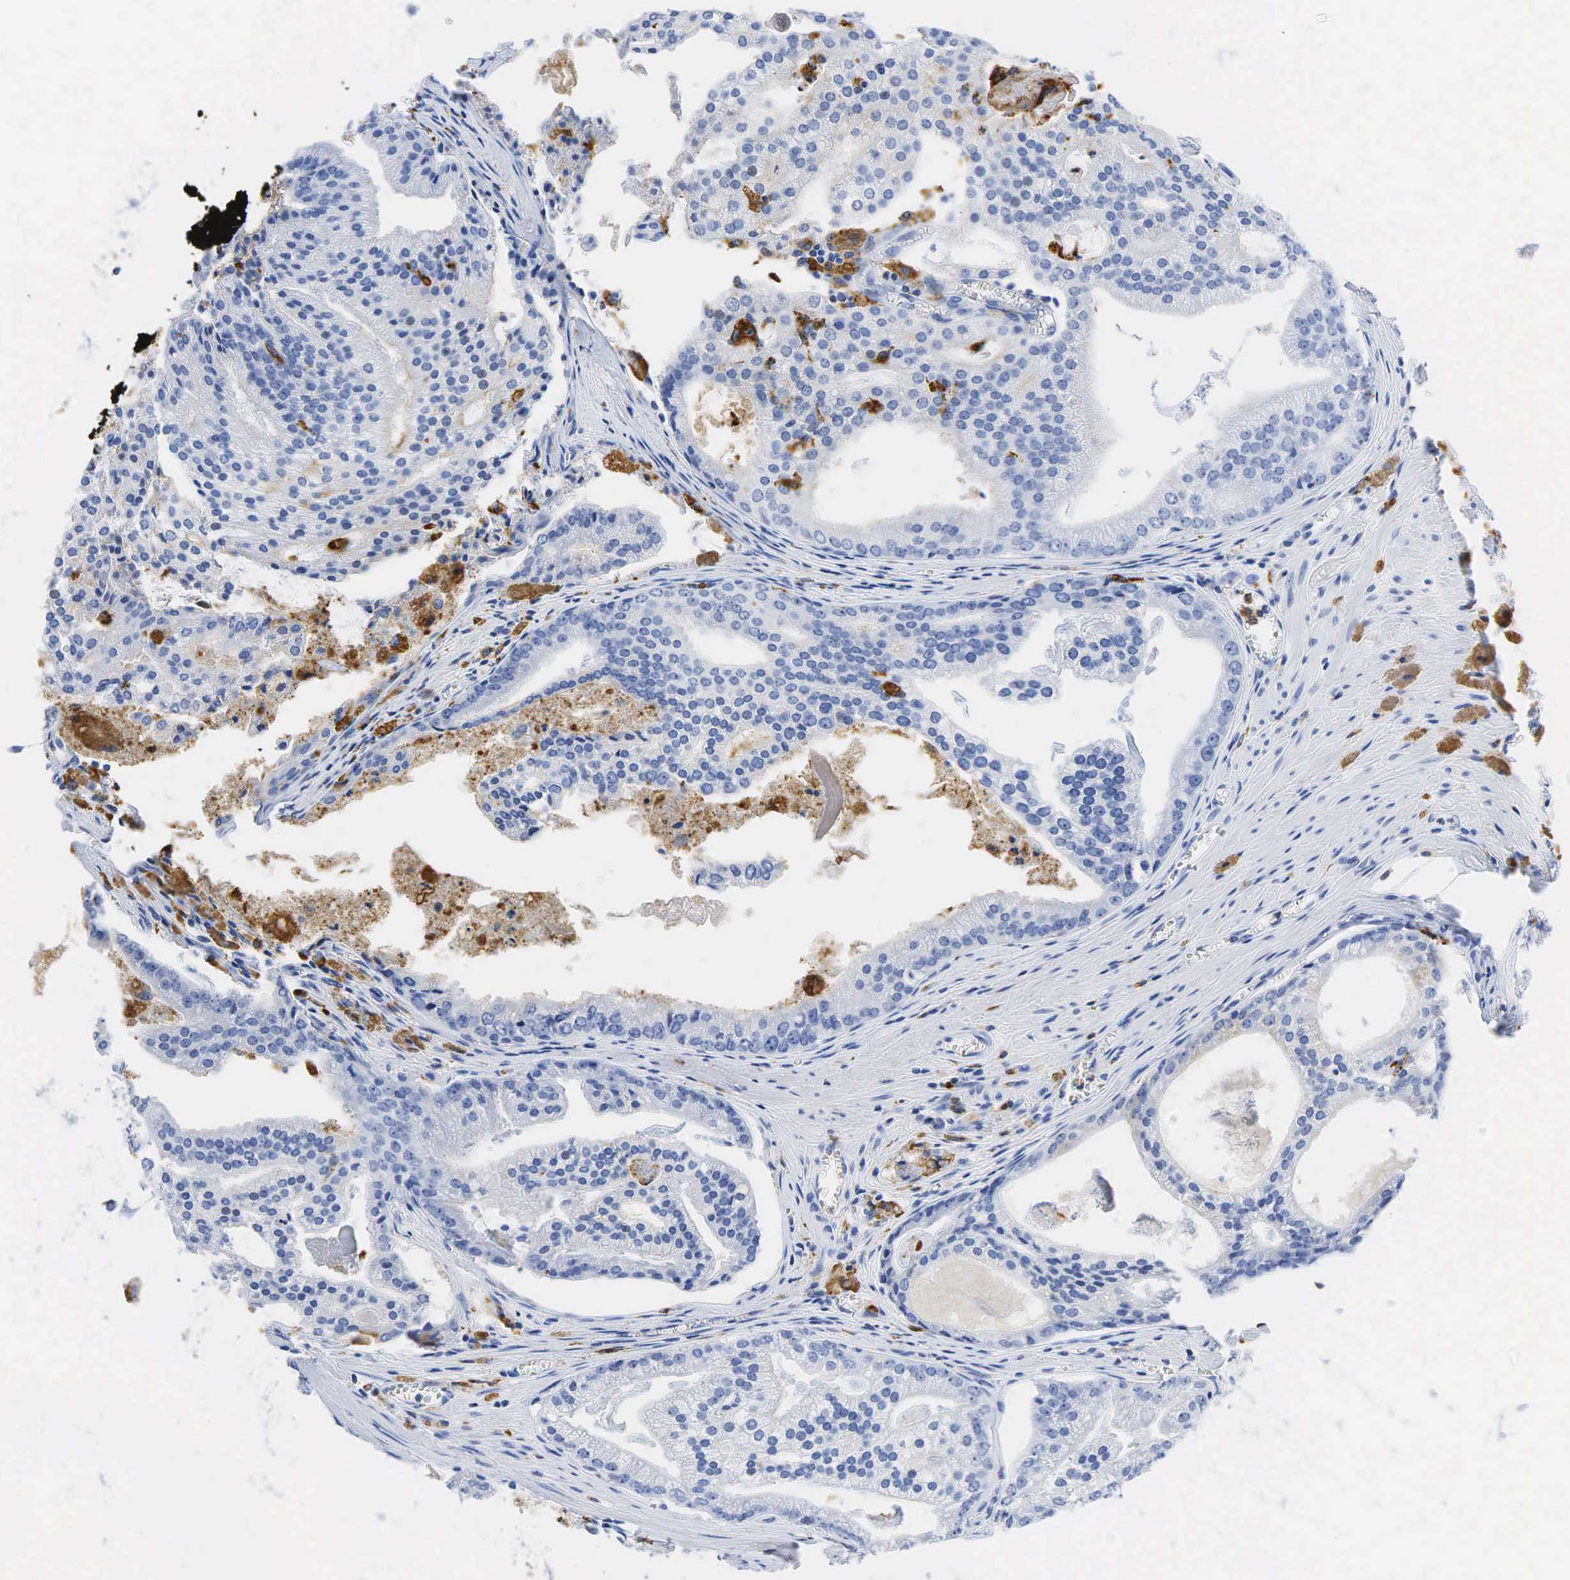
{"staining": {"intensity": "negative", "quantity": "none", "location": "none"}, "tissue": "prostate cancer", "cell_type": "Tumor cells", "image_type": "cancer", "snomed": [{"axis": "morphology", "description": "Adenocarcinoma, High grade"}, {"axis": "topography", "description": "Prostate"}], "caption": "A high-resolution histopathology image shows IHC staining of prostate cancer (adenocarcinoma (high-grade)), which exhibits no significant expression in tumor cells.", "gene": "CD68", "patient": {"sex": "male", "age": 56}}